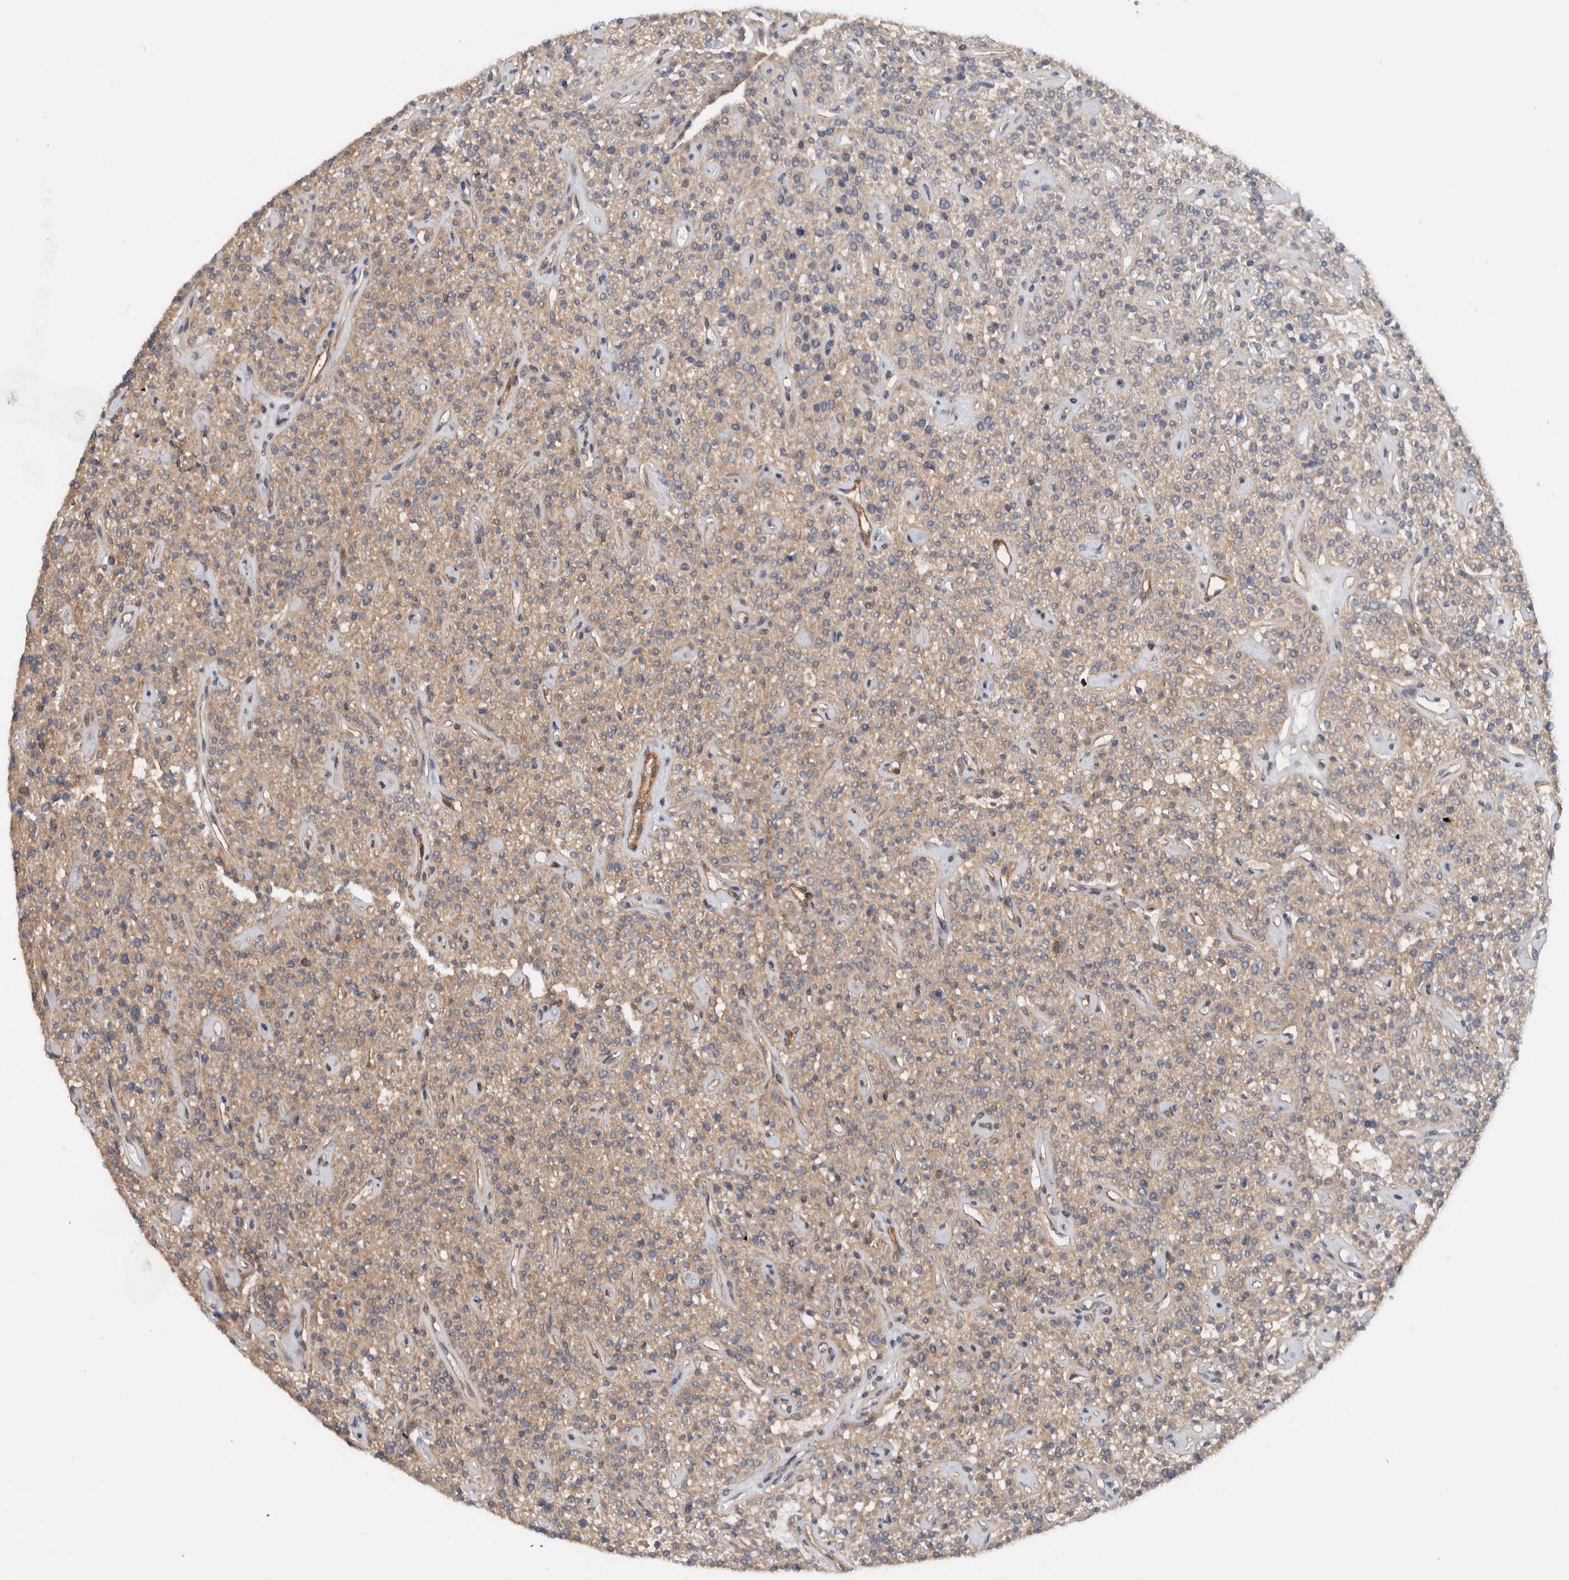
{"staining": {"intensity": "moderate", "quantity": ">75%", "location": "cytoplasmic/membranous"}, "tissue": "parathyroid gland", "cell_type": "Glandular cells", "image_type": "normal", "snomed": [{"axis": "morphology", "description": "Normal tissue, NOS"}, {"axis": "topography", "description": "Parathyroid gland"}], "caption": "Immunohistochemistry staining of normal parathyroid gland, which reveals medium levels of moderate cytoplasmic/membranous positivity in approximately >75% of glandular cells indicating moderate cytoplasmic/membranous protein staining. The staining was performed using DAB (3,3'-diaminobenzidine) (brown) for protein detection and nuclei were counterstained in hematoxylin (blue).", "gene": "MPRIP", "patient": {"sex": "male", "age": 46}}